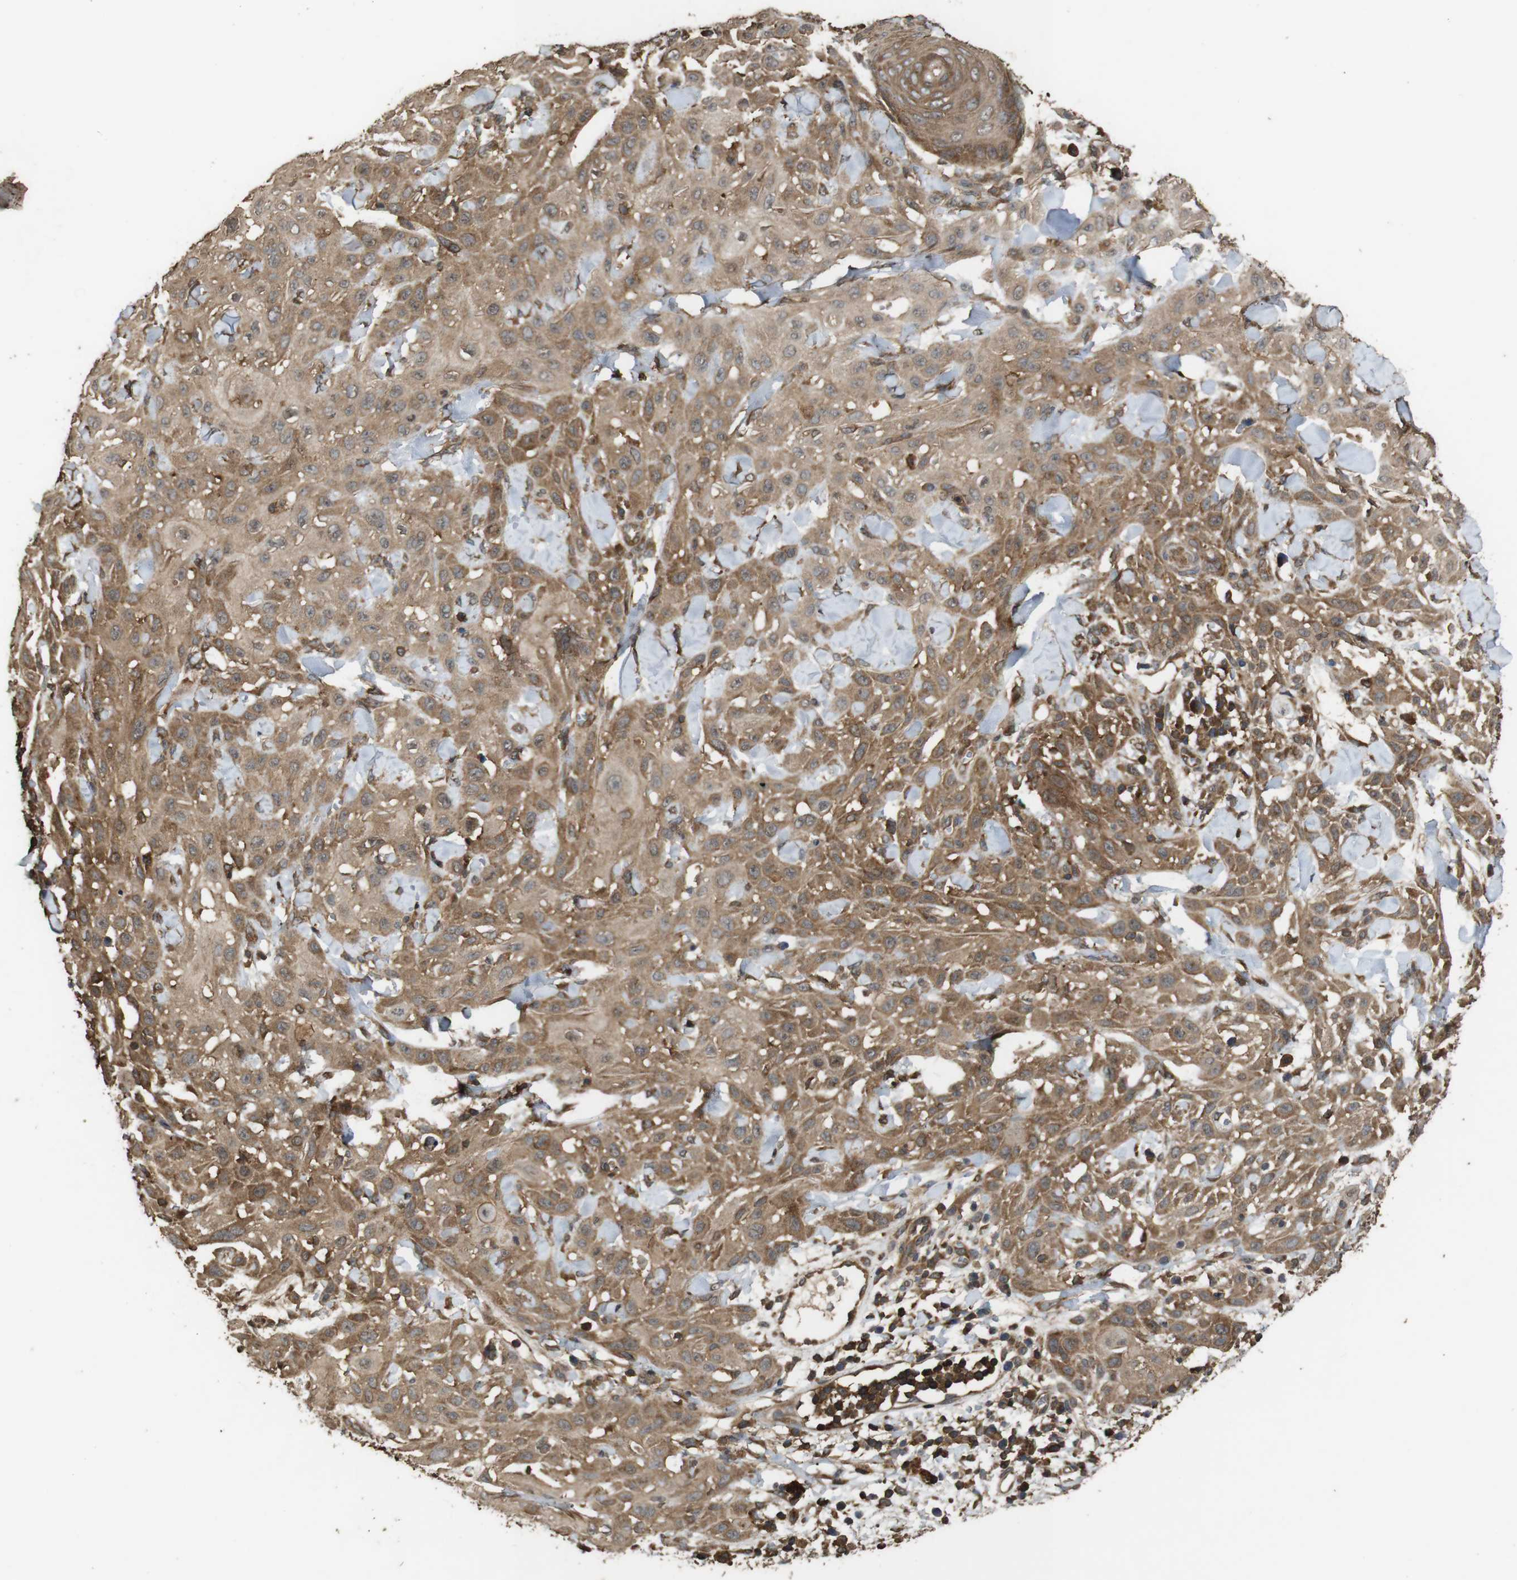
{"staining": {"intensity": "moderate", "quantity": ">75%", "location": "cytoplasmic/membranous"}, "tissue": "skin cancer", "cell_type": "Tumor cells", "image_type": "cancer", "snomed": [{"axis": "morphology", "description": "Squamous cell carcinoma, NOS"}, {"axis": "topography", "description": "Skin"}], "caption": "Squamous cell carcinoma (skin) stained with immunohistochemistry shows moderate cytoplasmic/membranous positivity in approximately >75% of tumor cells.", "gene": "BAG4", "patient": {"sex": "male", "age": 24}}